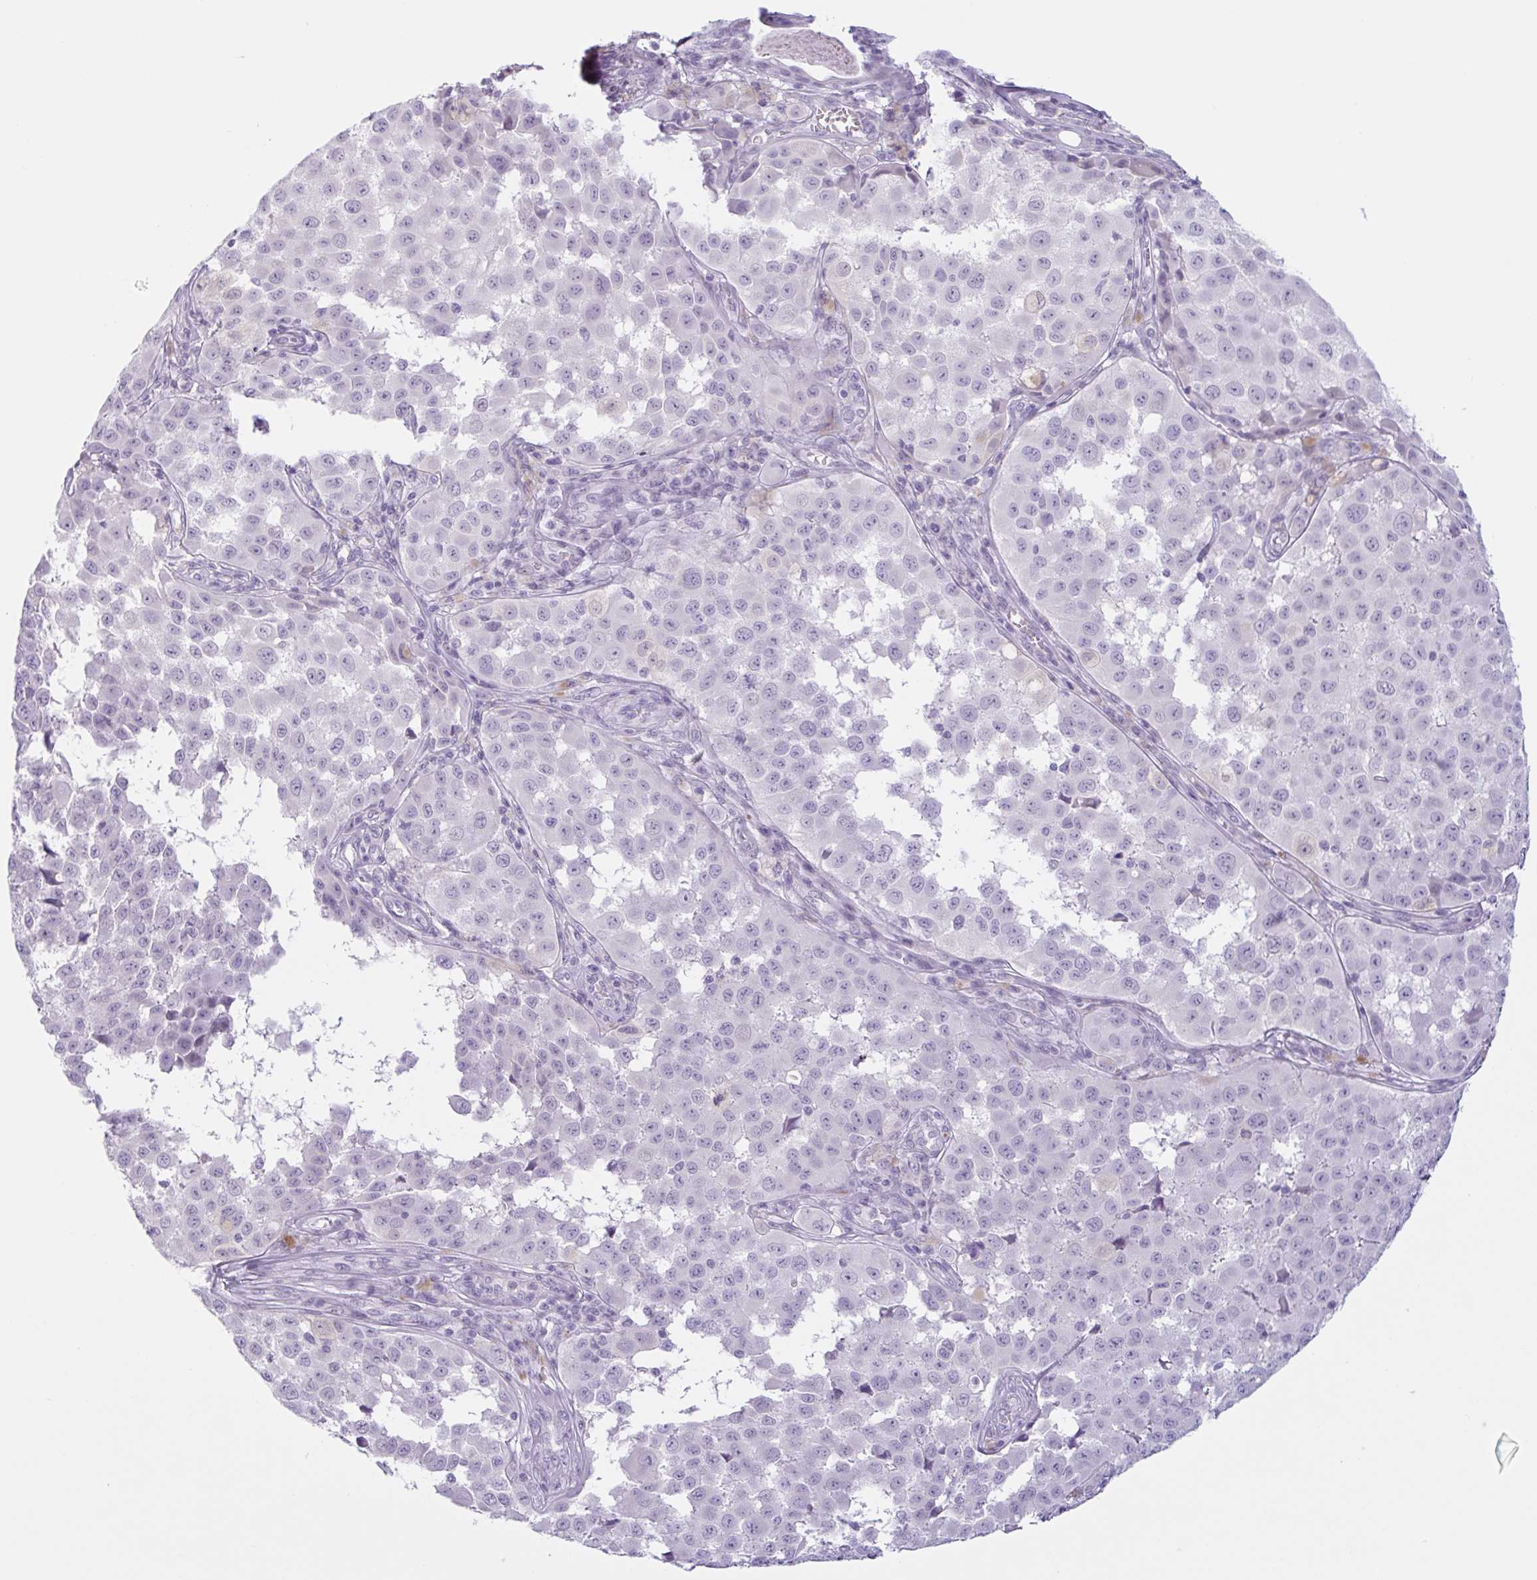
{"staining": {"intensity": "negative", "quantity": "none", "location": "none"}, "tissue": "melanoma", "cell_type": "Tumor cells", "image_type": "cancer", "snomed": [{"axis": "morphology", "description": "Malignant melanoma, NOS"}, {"axis": "topography", "description": "Skin"}], "caption": "Malignant melanoma stained for a protein using immunohistochemistry exhibits no positivity tumor cells.", "gene": "CTSE", "patient": {"sex": "male", "age": 64}}